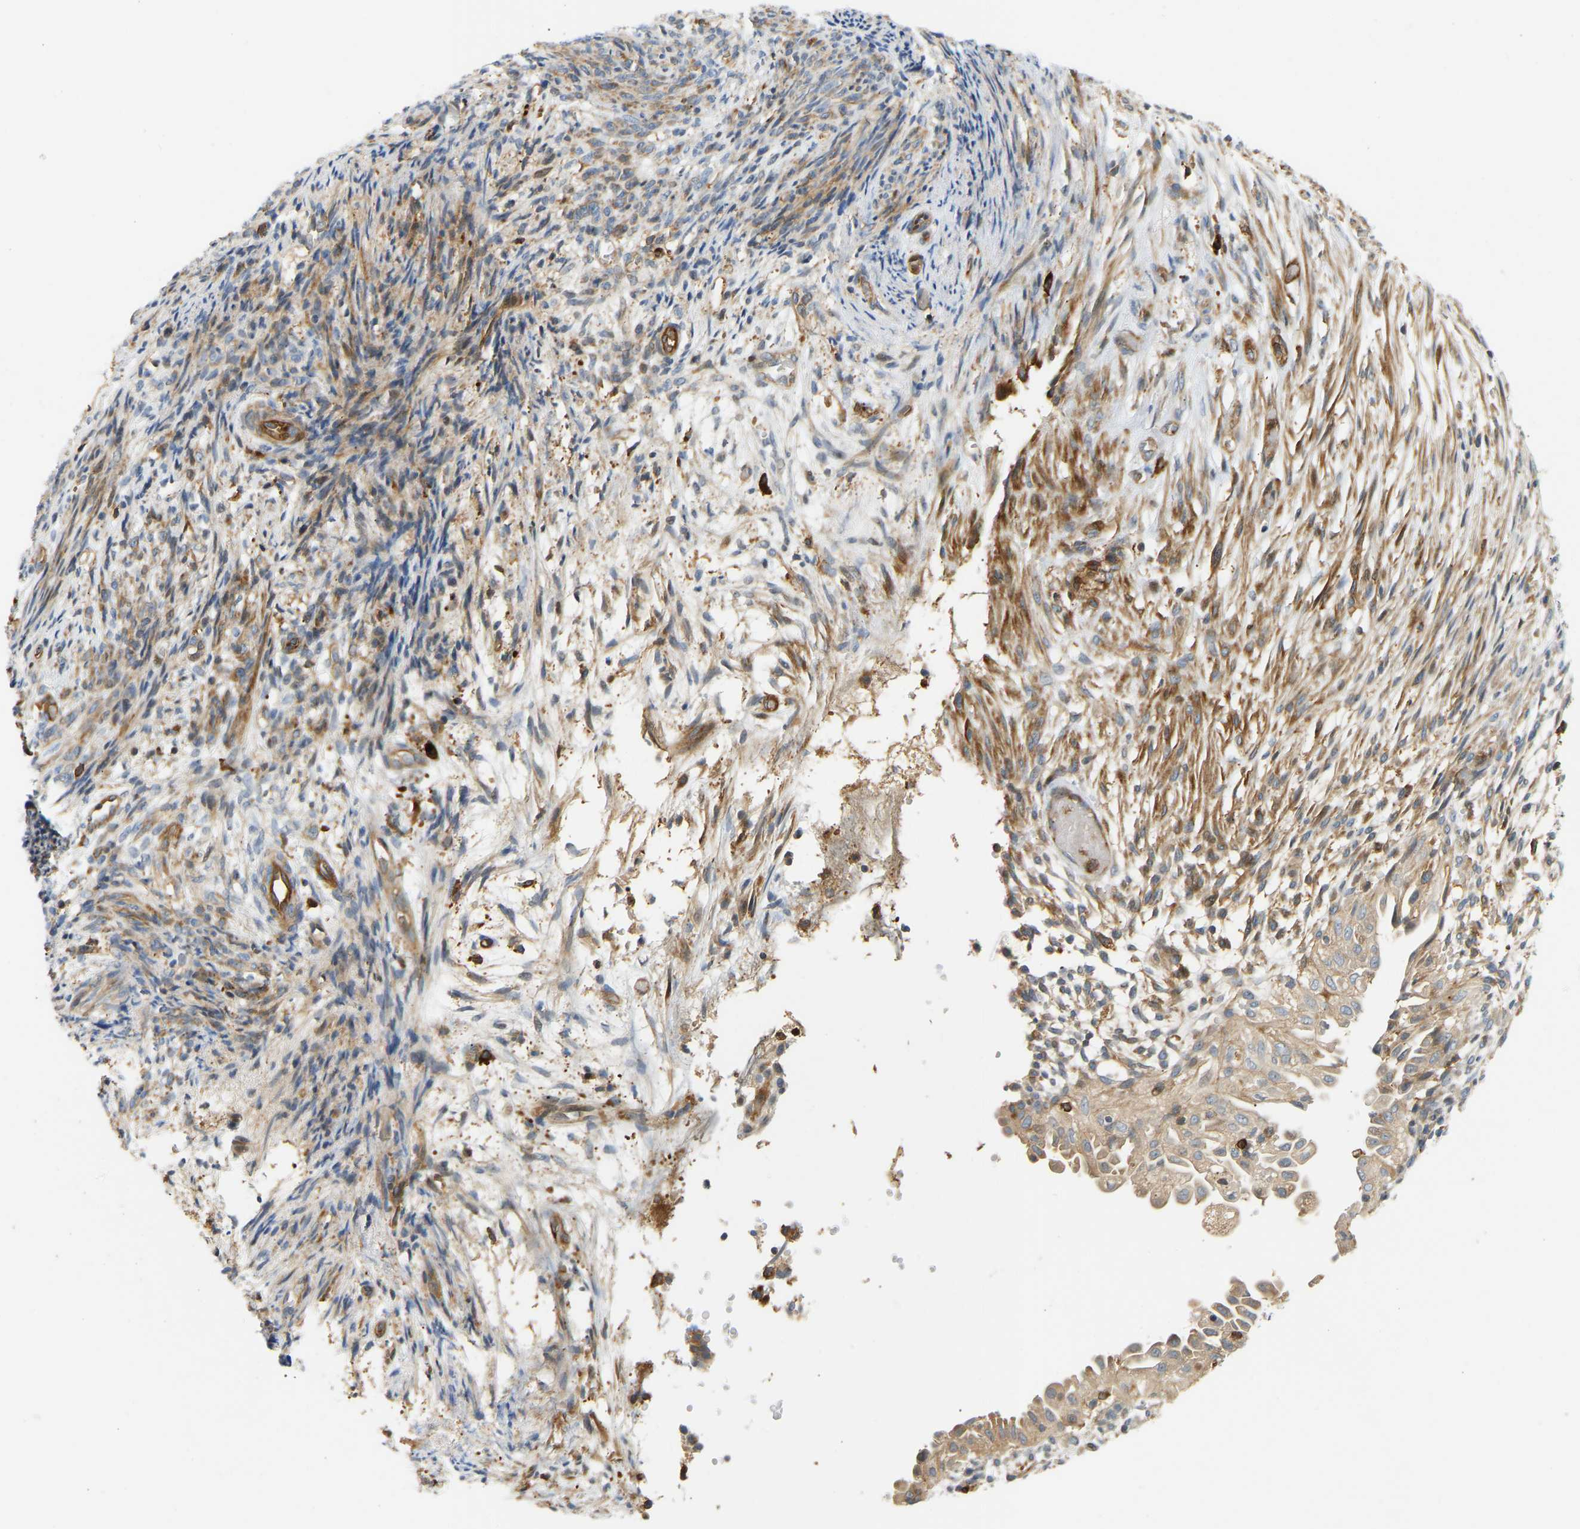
{"staining": {"intensity": "weak", "quantity": ">75%", "location": "cytoplasmic/membranous"}, "tissue": "endometrial cancer", "cell_type": "Tumor cells", "image_type": "cancer", "snomed": [{"axis": "morphology", "description": "Adenocarcinoma, NOS"}, {"axis": "topography", "description": "Endometrium"}], "caption": "Immunohistochemical staining of endometrial cancer reveals weak cytoplasmic/membranous protein expression in approximately >75% of tumor cells.", "gene": "PLCG2", "patient": {"sex": "female", "age": 58}}